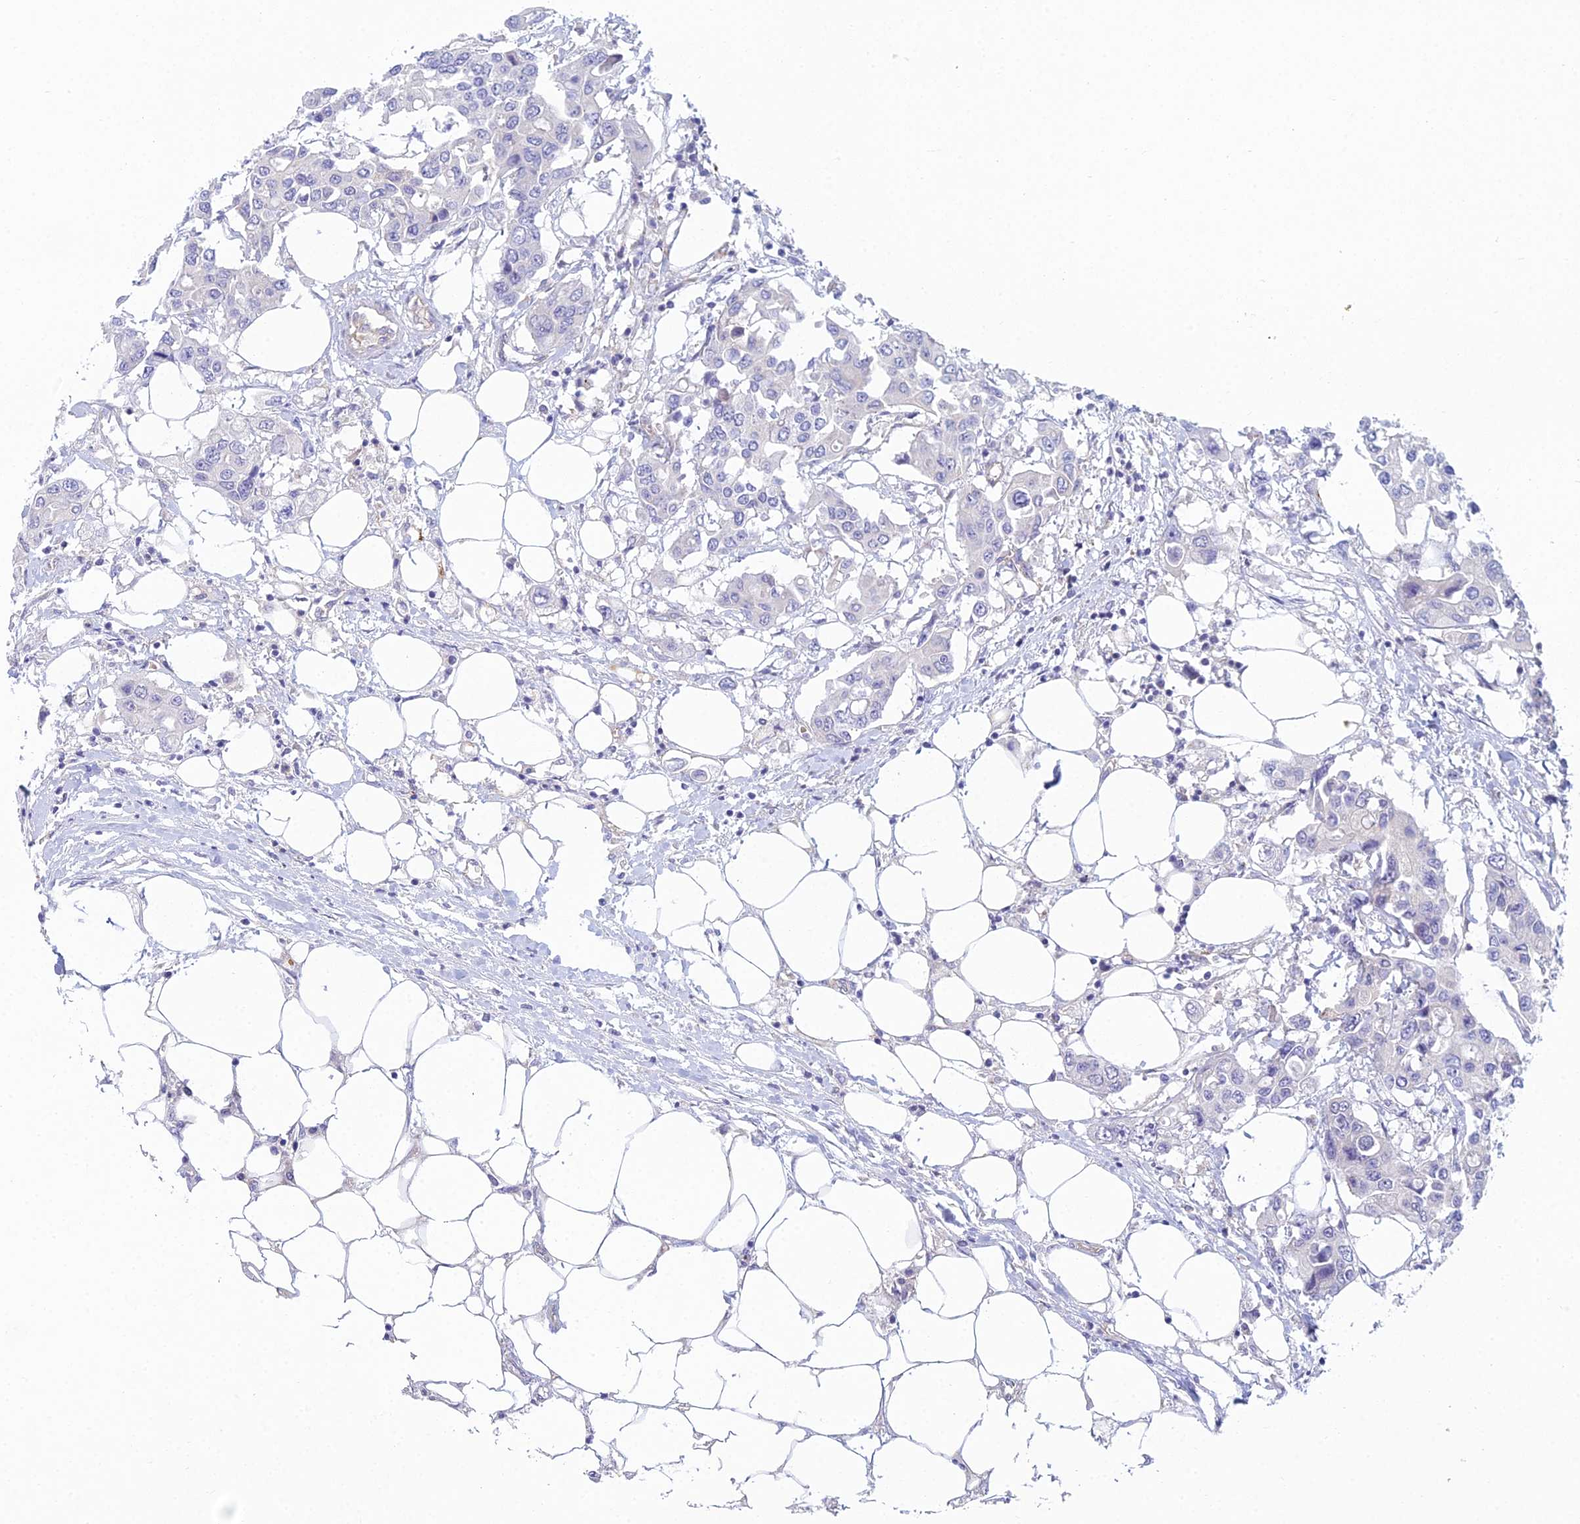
{"staining": {"intensity": "negative", "quantity": "none", "location": "none"}, "tissue": "colorectal cancer", "cell_type": "Tumor cells", "image_type": "cancer", "snomed": [{"axis": "morphology", "description": "Adenocarcinoma, NOS"}, {"axis": "topography", "description": "Colon"}], "caption": "DAB immunohistochemical staining of colorectal cancer (adenocarcinoma) shows no significant staining in tumor cells.", "gene": "ZNF564", "patient": {"sex": "male", "age": 77}}